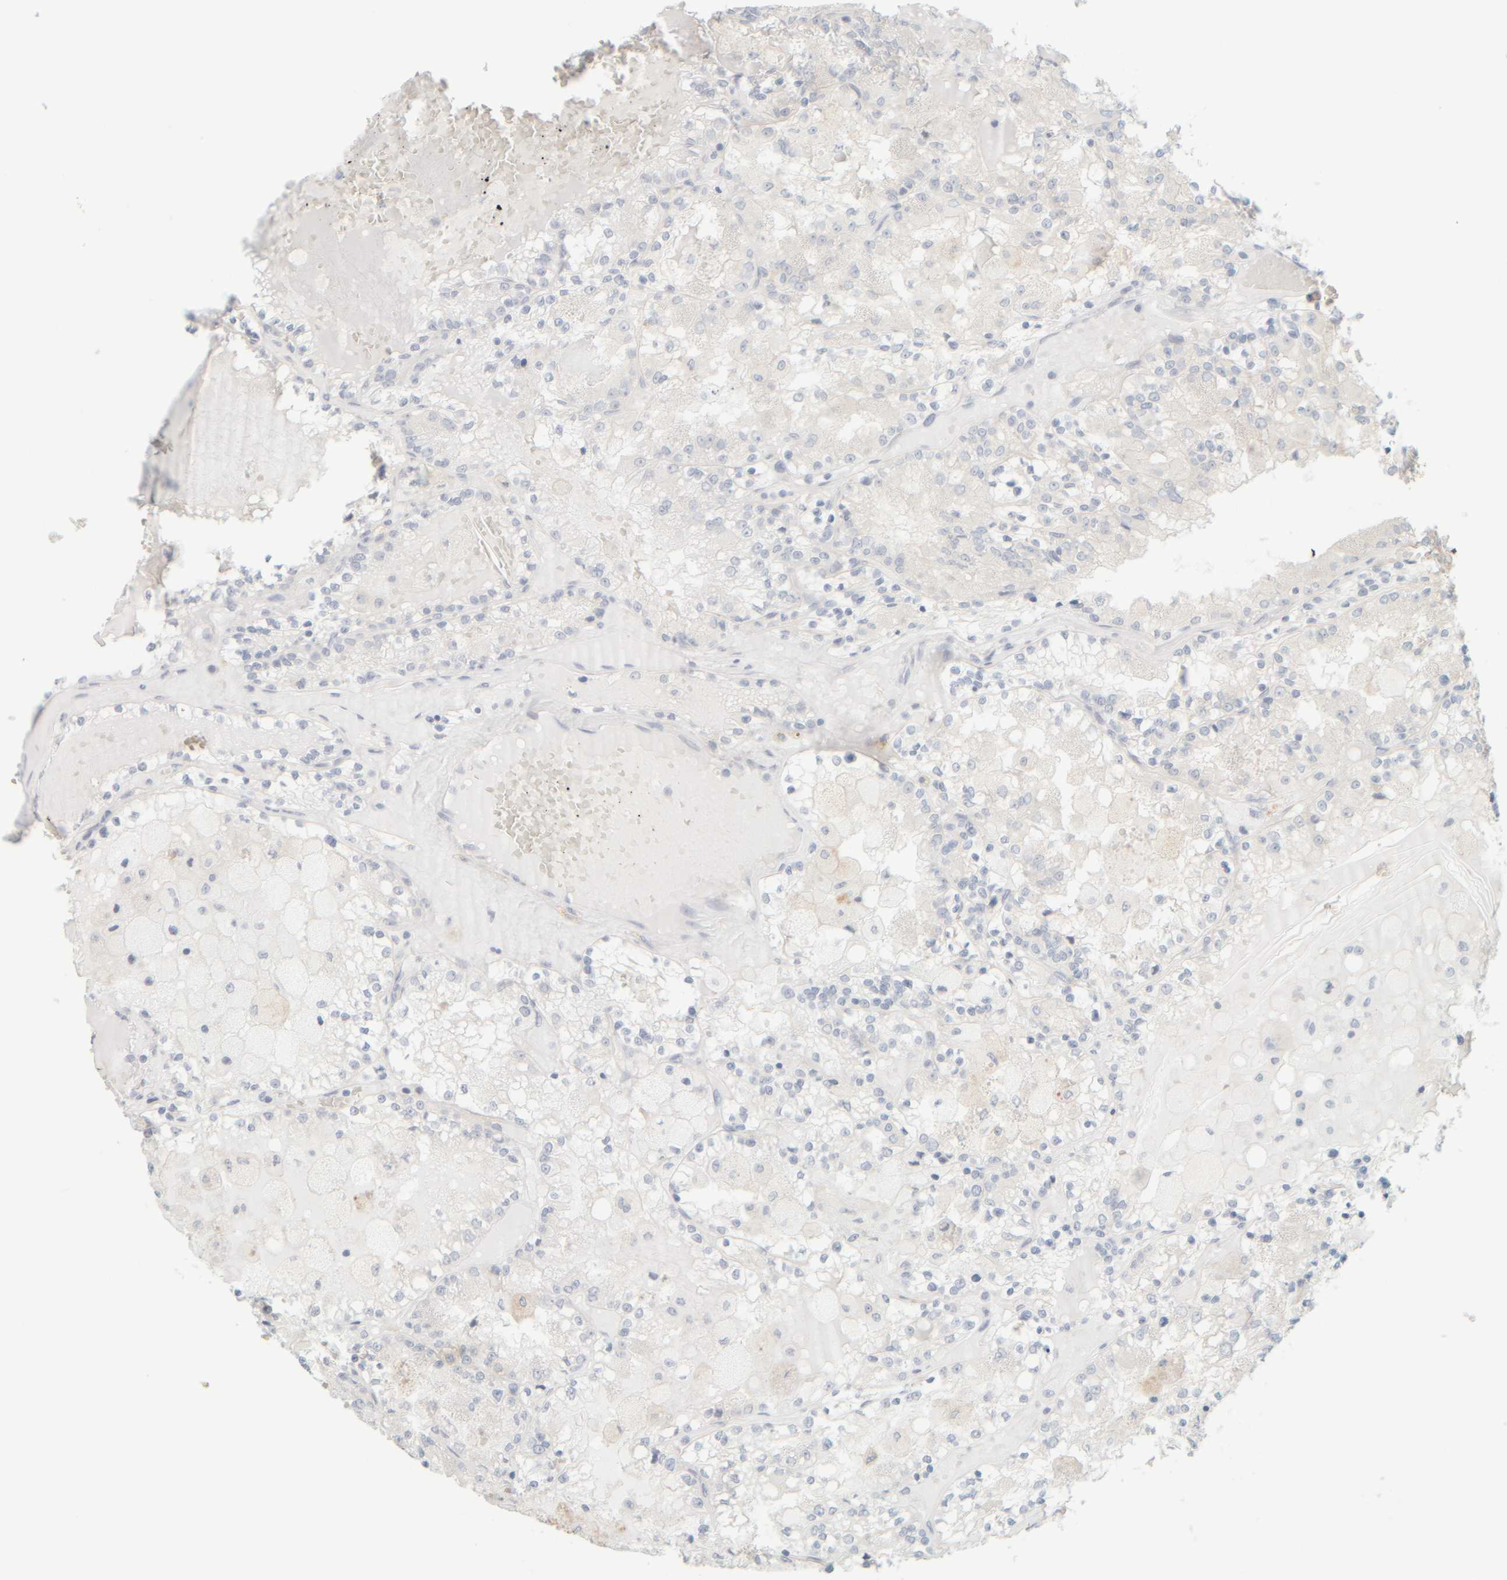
{"staining": {"intensity": "negative", "quantity": "none", "location": "none"}, "tissue": "renal cancer", "cell_type": "Tumor cells", "image_type": "cancer", "snomed": [{"axis": "morphology", "description": "Adenocarcinoma, NOS"}, {"axis": "topography", "description": "Kidney"}], "caption": "Immunohistochemical staining of renal cancer (adenocarcinoma) demonstrates no significant positivity in tumor cells. (DAB (3,3'-diaminobenzidine) immunohistochemistry visualized using brightfield microscopy, high magnification).", "gene": "PTGES3L-AARSD1", "patient": {"sex": "female", "age": 56}}